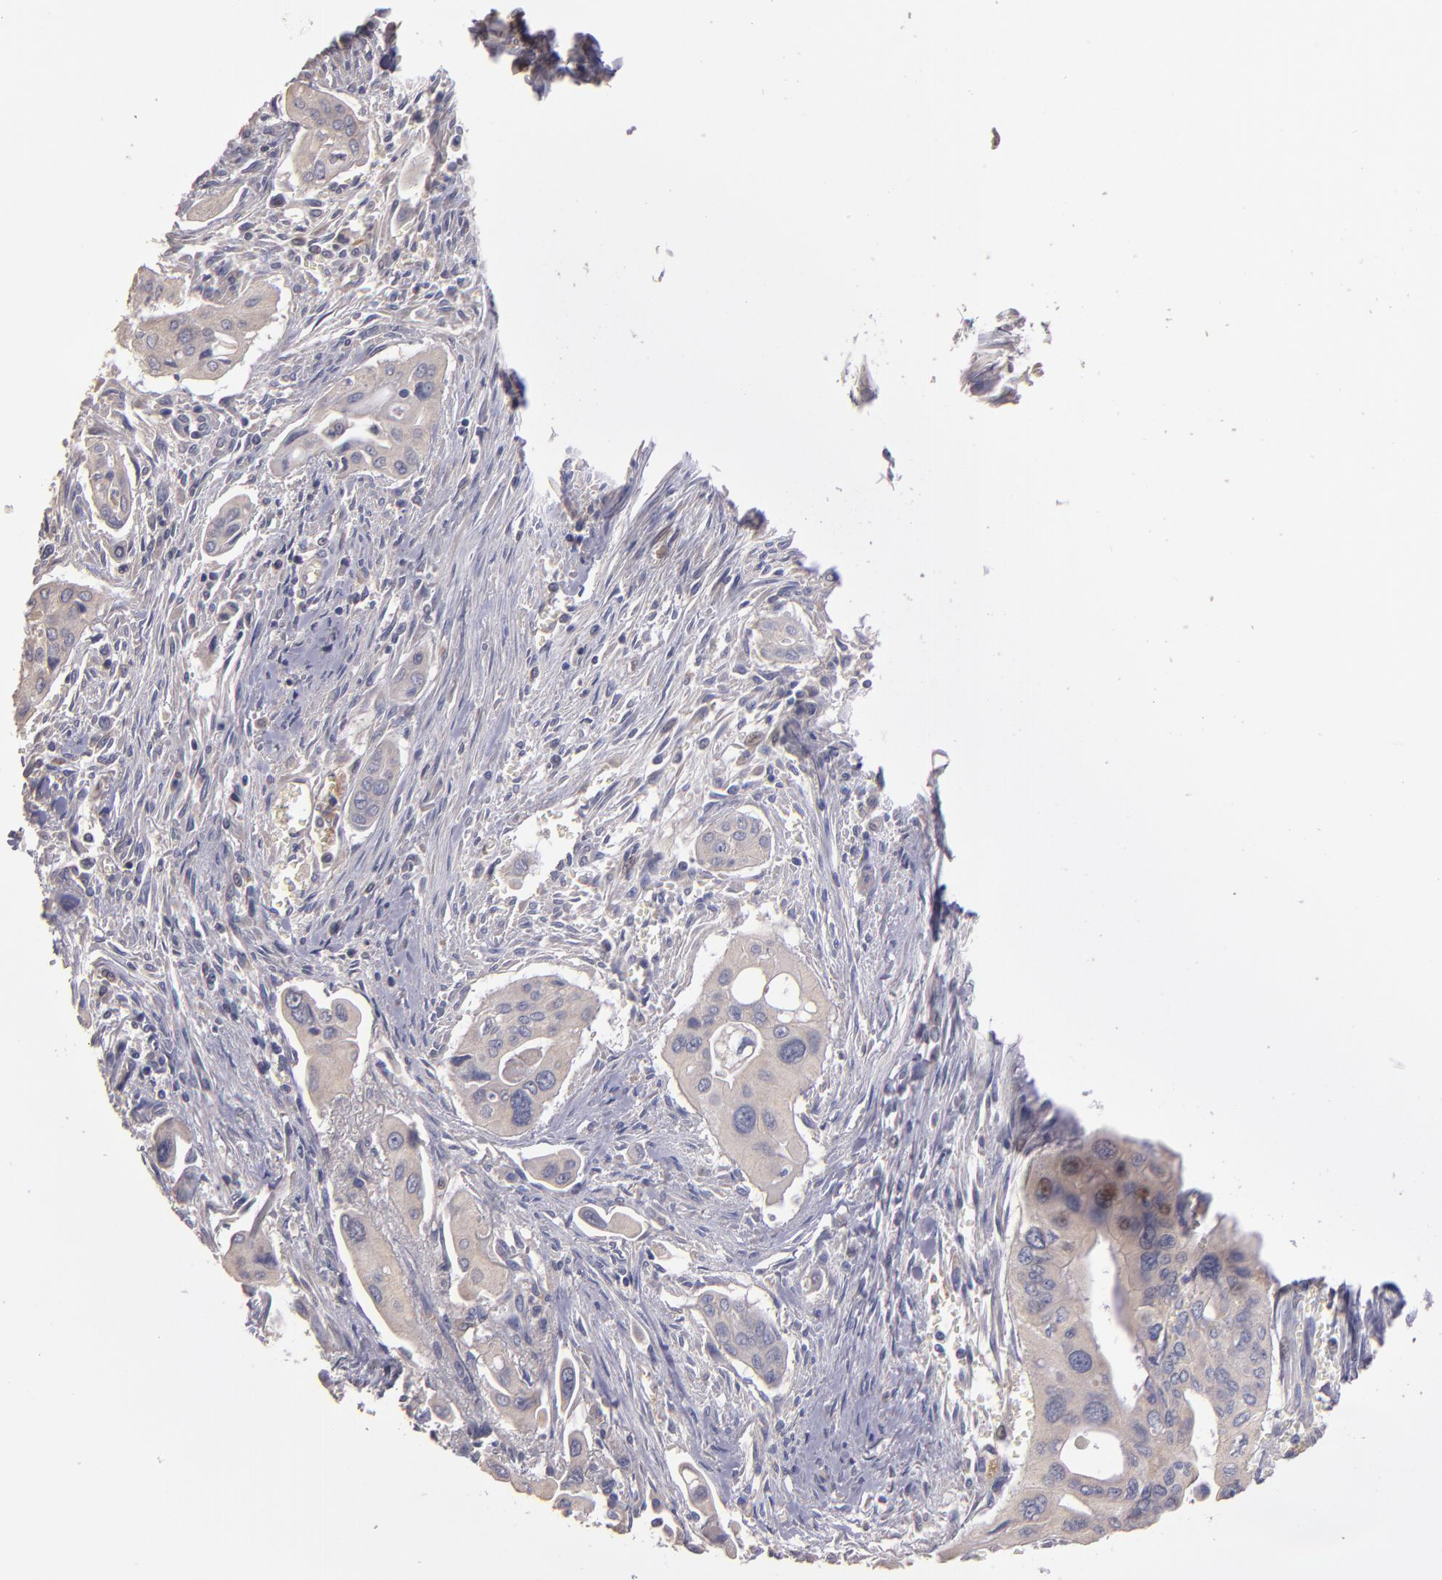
{"staining": {"intensity": "negative", "quantity": "none", "location": "none"}, "tissue": "pancreatic cancer", "cell_type": "Tumor cells", "image_type": "cancer", "snomed": [{"axis": "morphology", "description": "Adenocarcinoma, NOS"}, {"axis": "topography", "description": "Pancreas"}], "caption": "High magnification brightfield microscopy of adenocarcinoma (pancreatic) stained with DAB (3,3'-diaminobenzidine) (brown) and counterstained with hematoxylin (blue): tumor cells show no significant expression.", "gene": "GNAZ", "patient": {"sex": "male", "age": 77}}